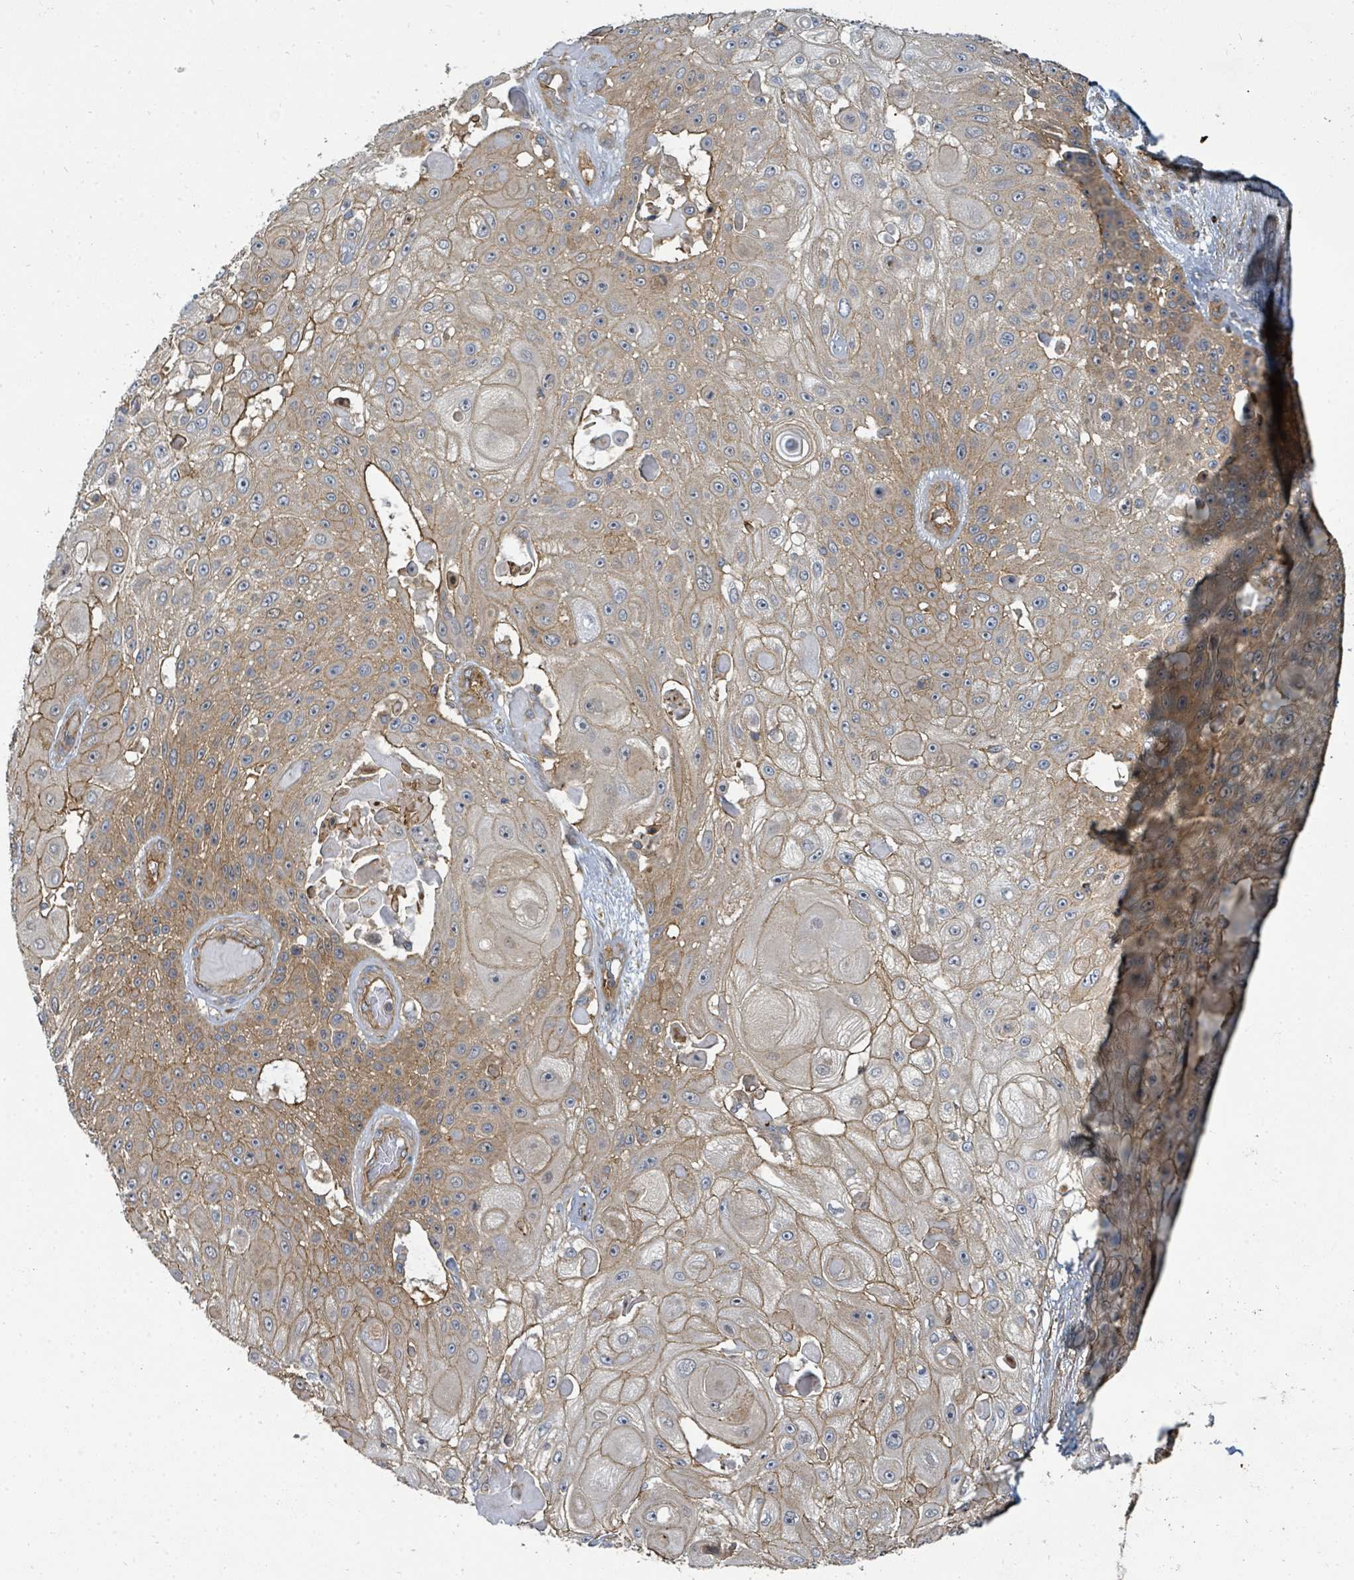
{"staining": {"intensity": "moderate", "quantity": ">75%", "location": "cytoplasmic/membranous"}, "tissue": "skin cancer", "cell_type": "Tumor cells", "image_type": "cancer", "snomed": [{"axis": "morphology", "description": "Squamous cell carcinoma, NOS"}, {"axis": "topography", "description": "Skin"}], "caption": "IHC of human squamous cell carcinoma (skin) reveals medium levels of moderate cytoplasmic/membranous expression in approximately >75% of tumor cells. The staining was performed using DAB to visualize the protein expression in brown, while the nuclei were stained in blue with hematoxylin (Magnification: 20x).", "gene": "BOLA2B", "patient": {"sex": "female", "age": 86}}